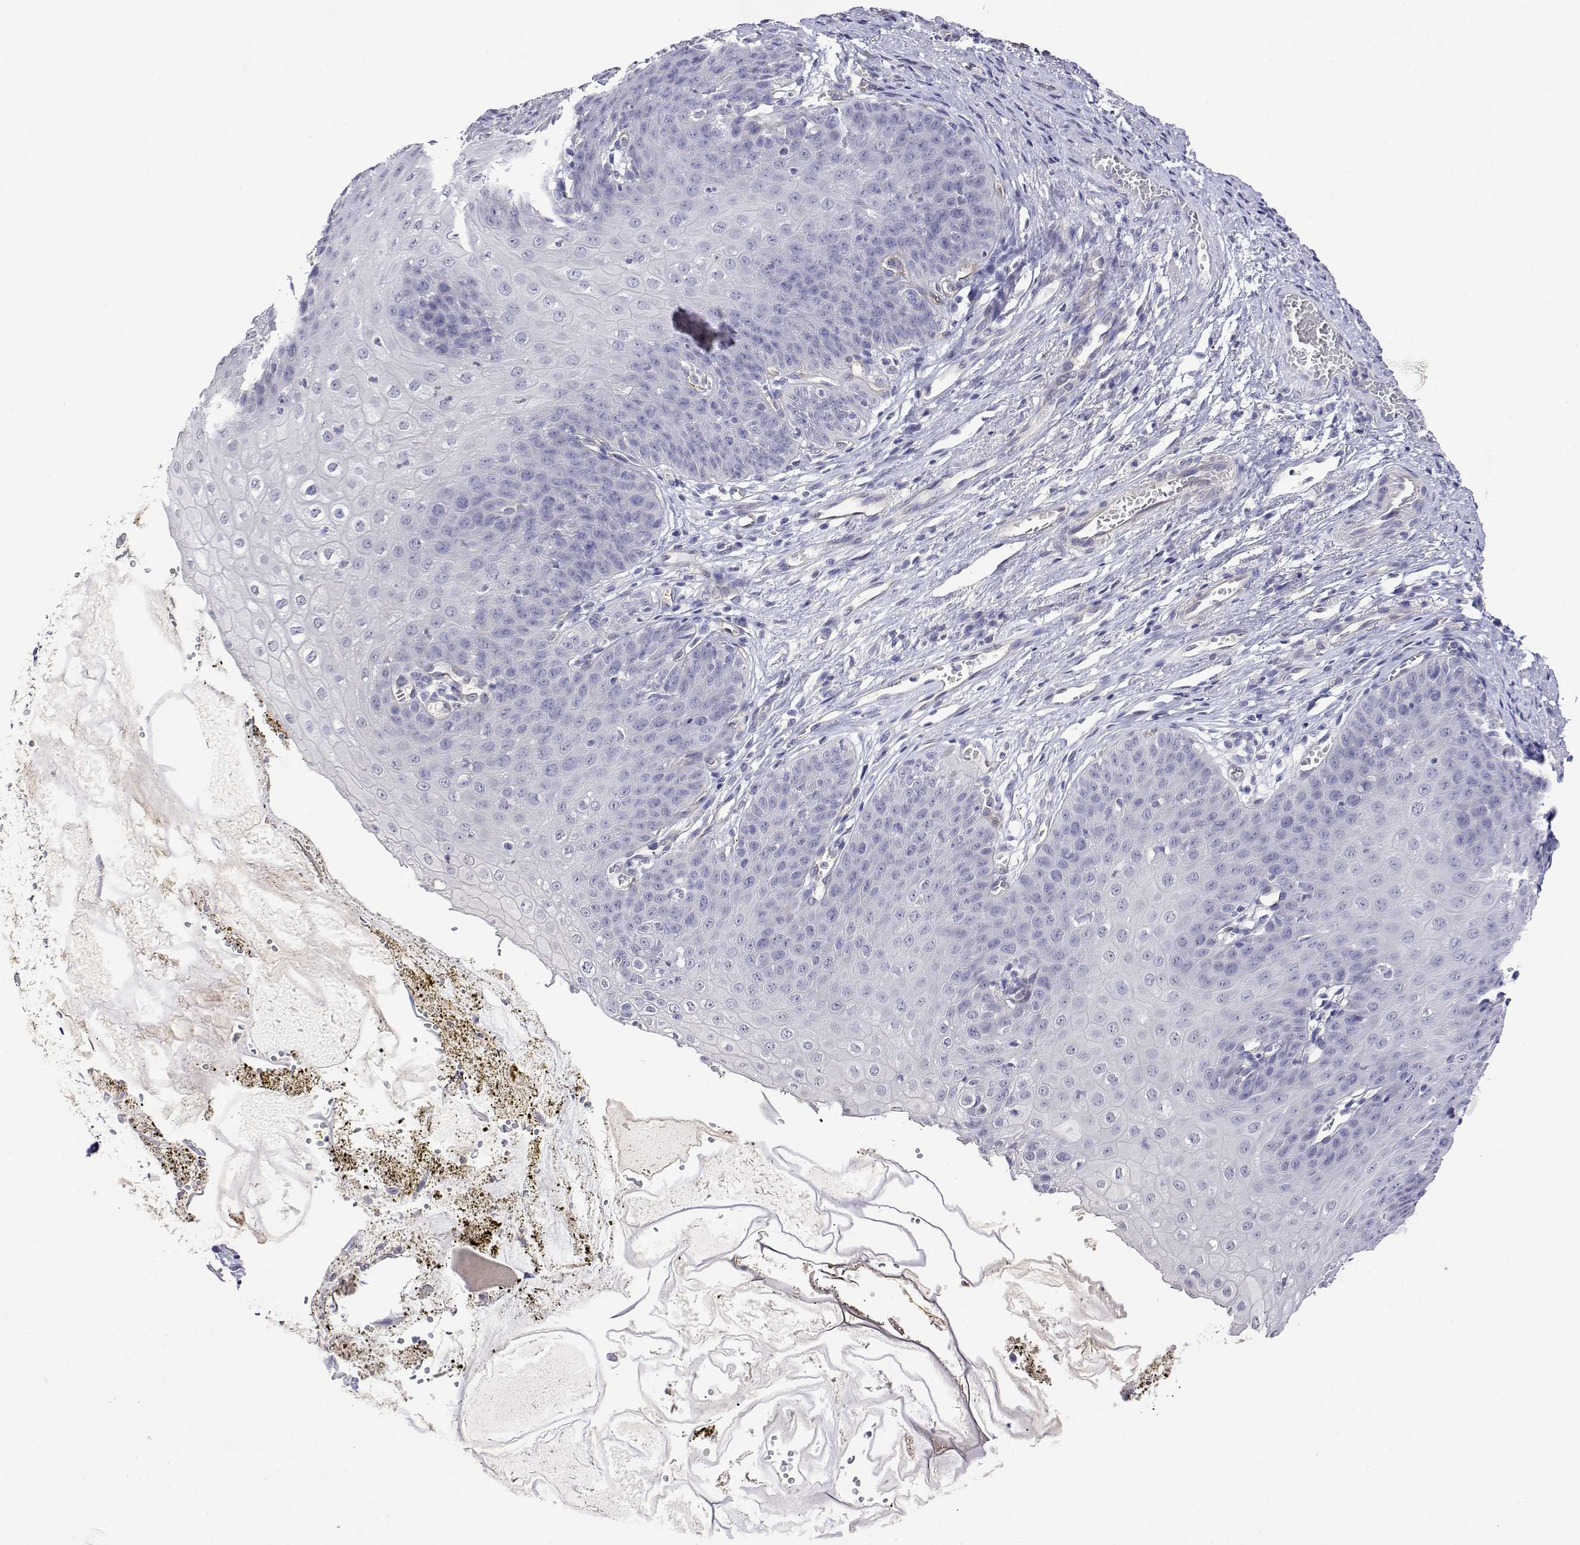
{"staining": {"intensity": "negative", "quantity": "none", "location": "none"}, "tissue": "esophagus", "cell_type": "Squamous epithelial cells", "image_type": "normal", "snomed": [{"axis": "morphology", "description": "Normal tissue, NOS"}, {"axis": "topography", "description": "Esophagus"}], "caption": "A high-resolution histopathology image shows immunohistochemistry staining of normal esophagus, which shows no significant staining in squamous epithelial cells. (DAB (3,3'-diaminobenzidine) immunohistochemistry (IHC) with hematoxylin counter stain).", "gene": "PLCB1", "patient": {"sex": "male", "age": 71}}